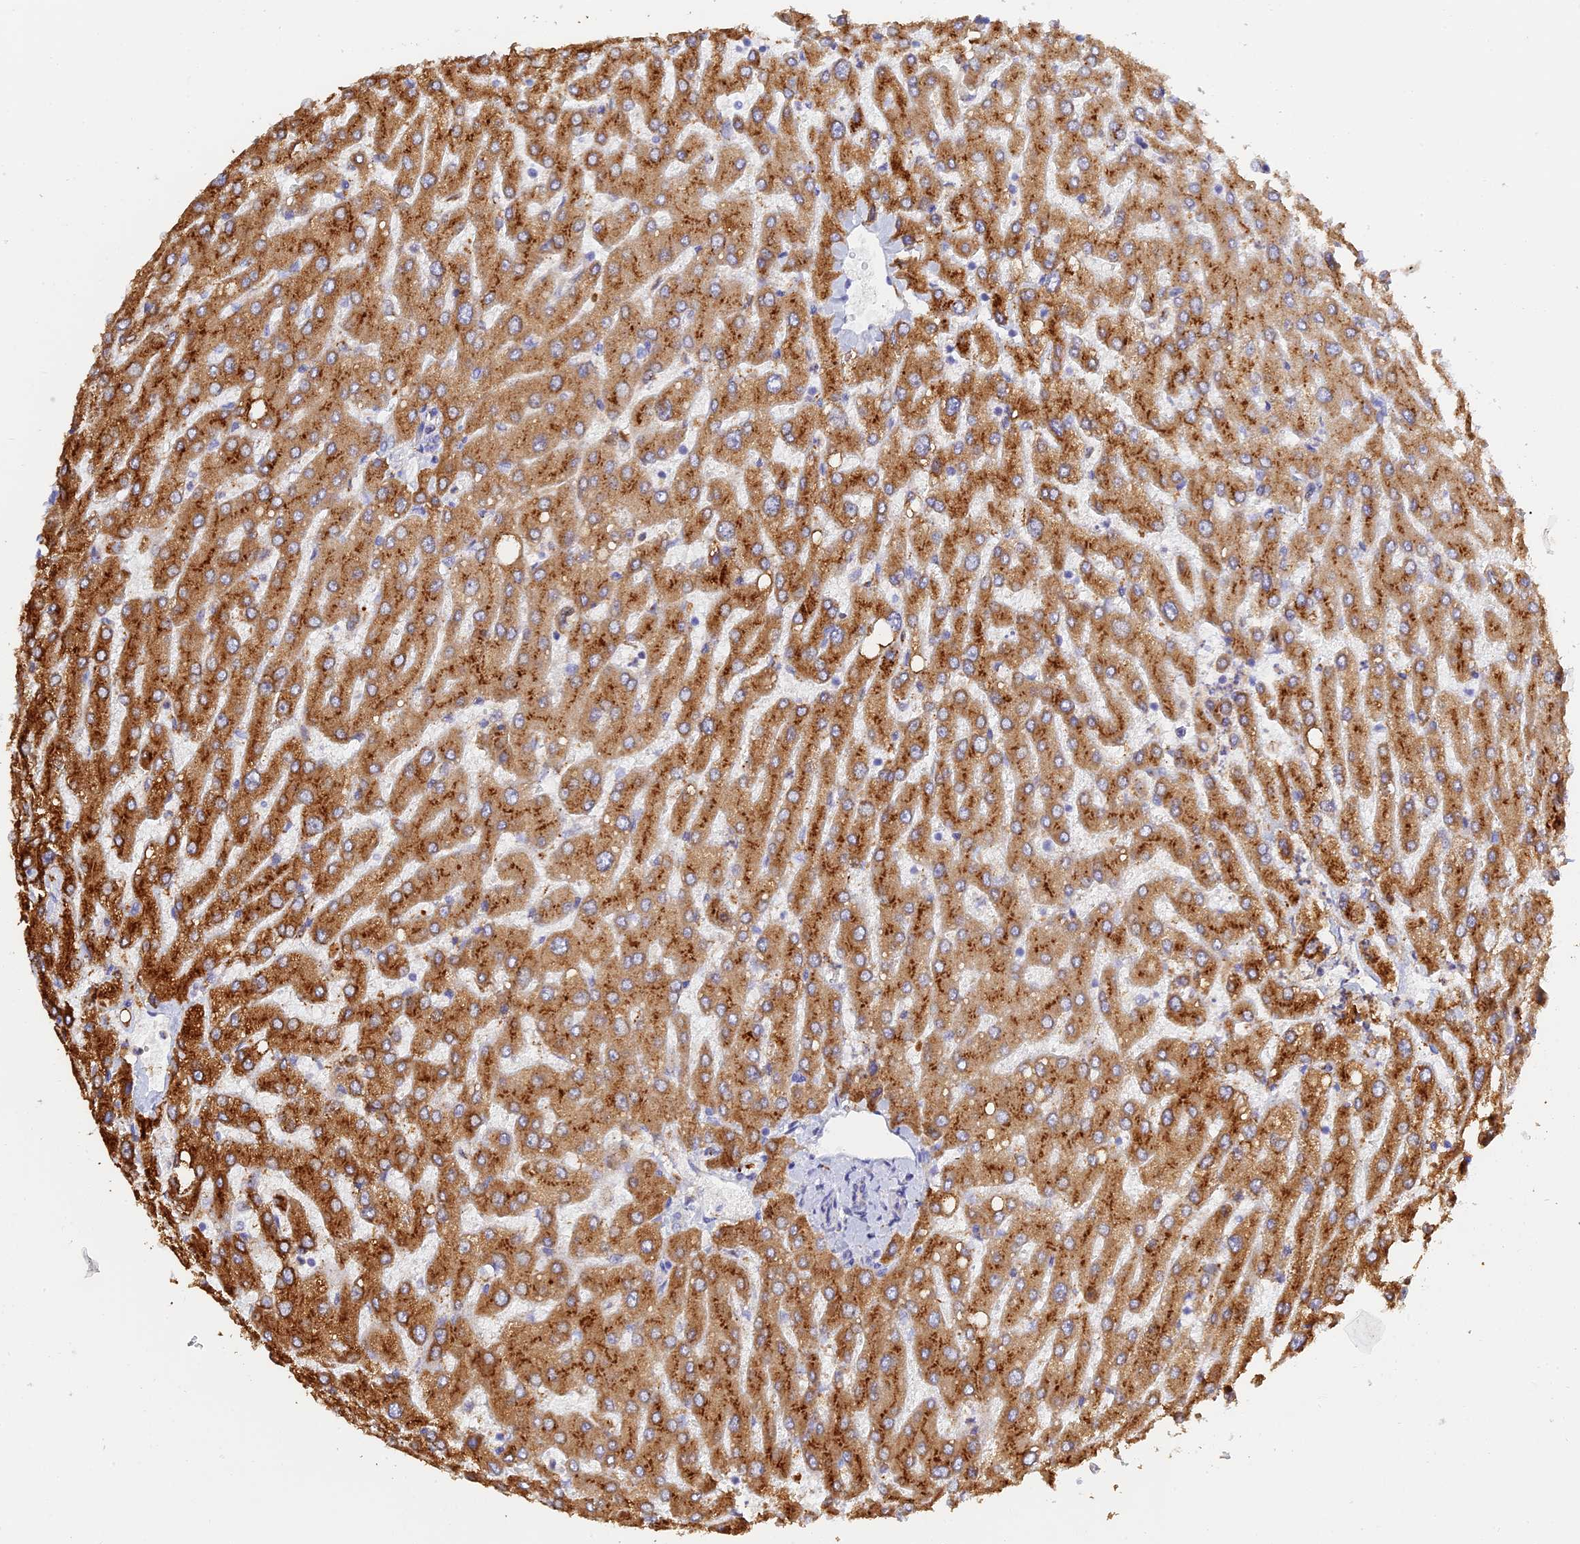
{"staining": {"intensity": "negative", "quantity": "none", "location": "none"}, "tissue": "liver", "cell_type": "Cholangiocytes", "image_type": "normal", "snomed": [{"axis": "morphology", "description": "Normal tissue, NOS"}, {"axis": "topography", "description": "Liver"}], "caption": "This is an IHC histopathology image of normal human liver. There is no expression in cholangiocytes.", "gene": "RPGRIP1L", "patient": {"sex": "male", "age": 55}}